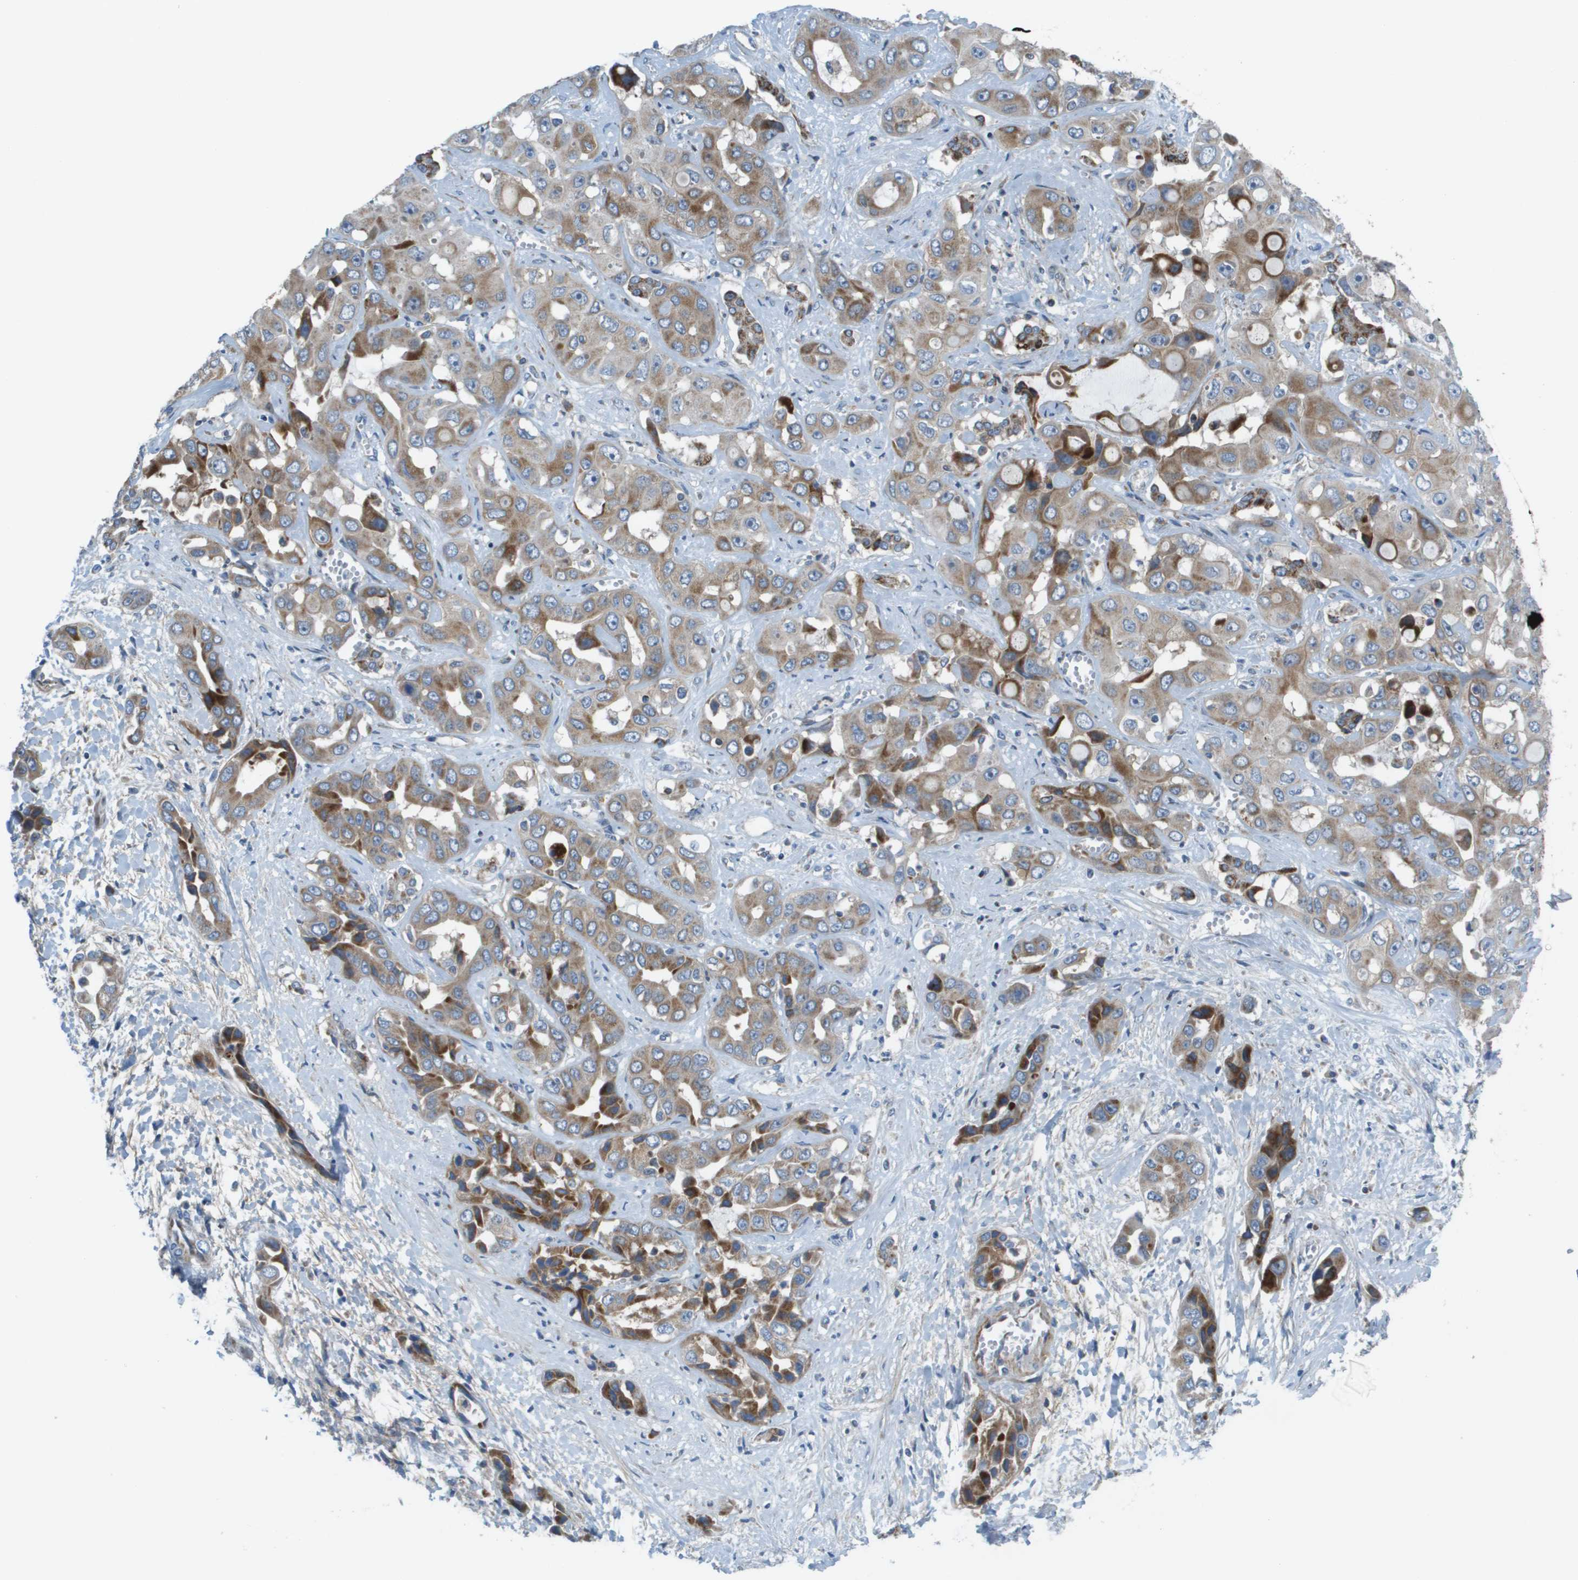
{"staining": {"intensity": "strong", "quantity": ">75%", "location": "cytoplasmic/membranous"}, "tissue": "liver cancer", "cell_type": "Tumor cells", "image_type": "cancer", "snomed": [{"axis": "morphology", "description": "Cholangiocarcinoma"}, {"axis": "topography", "description": "Liver"}], "caption": "DAB (3,3'-diaminobenzidine) immunohistochemical staining of liver cancer (cholangiocarcinoma) reveals strong cytoplasmic/membranous protein expression in about >75% of tumor cells. (brown staining indicates protein expression, while blue staining denotes nuclei).", "gene": "GALNT6", "patient": {"sex": "female", "age": 52}}